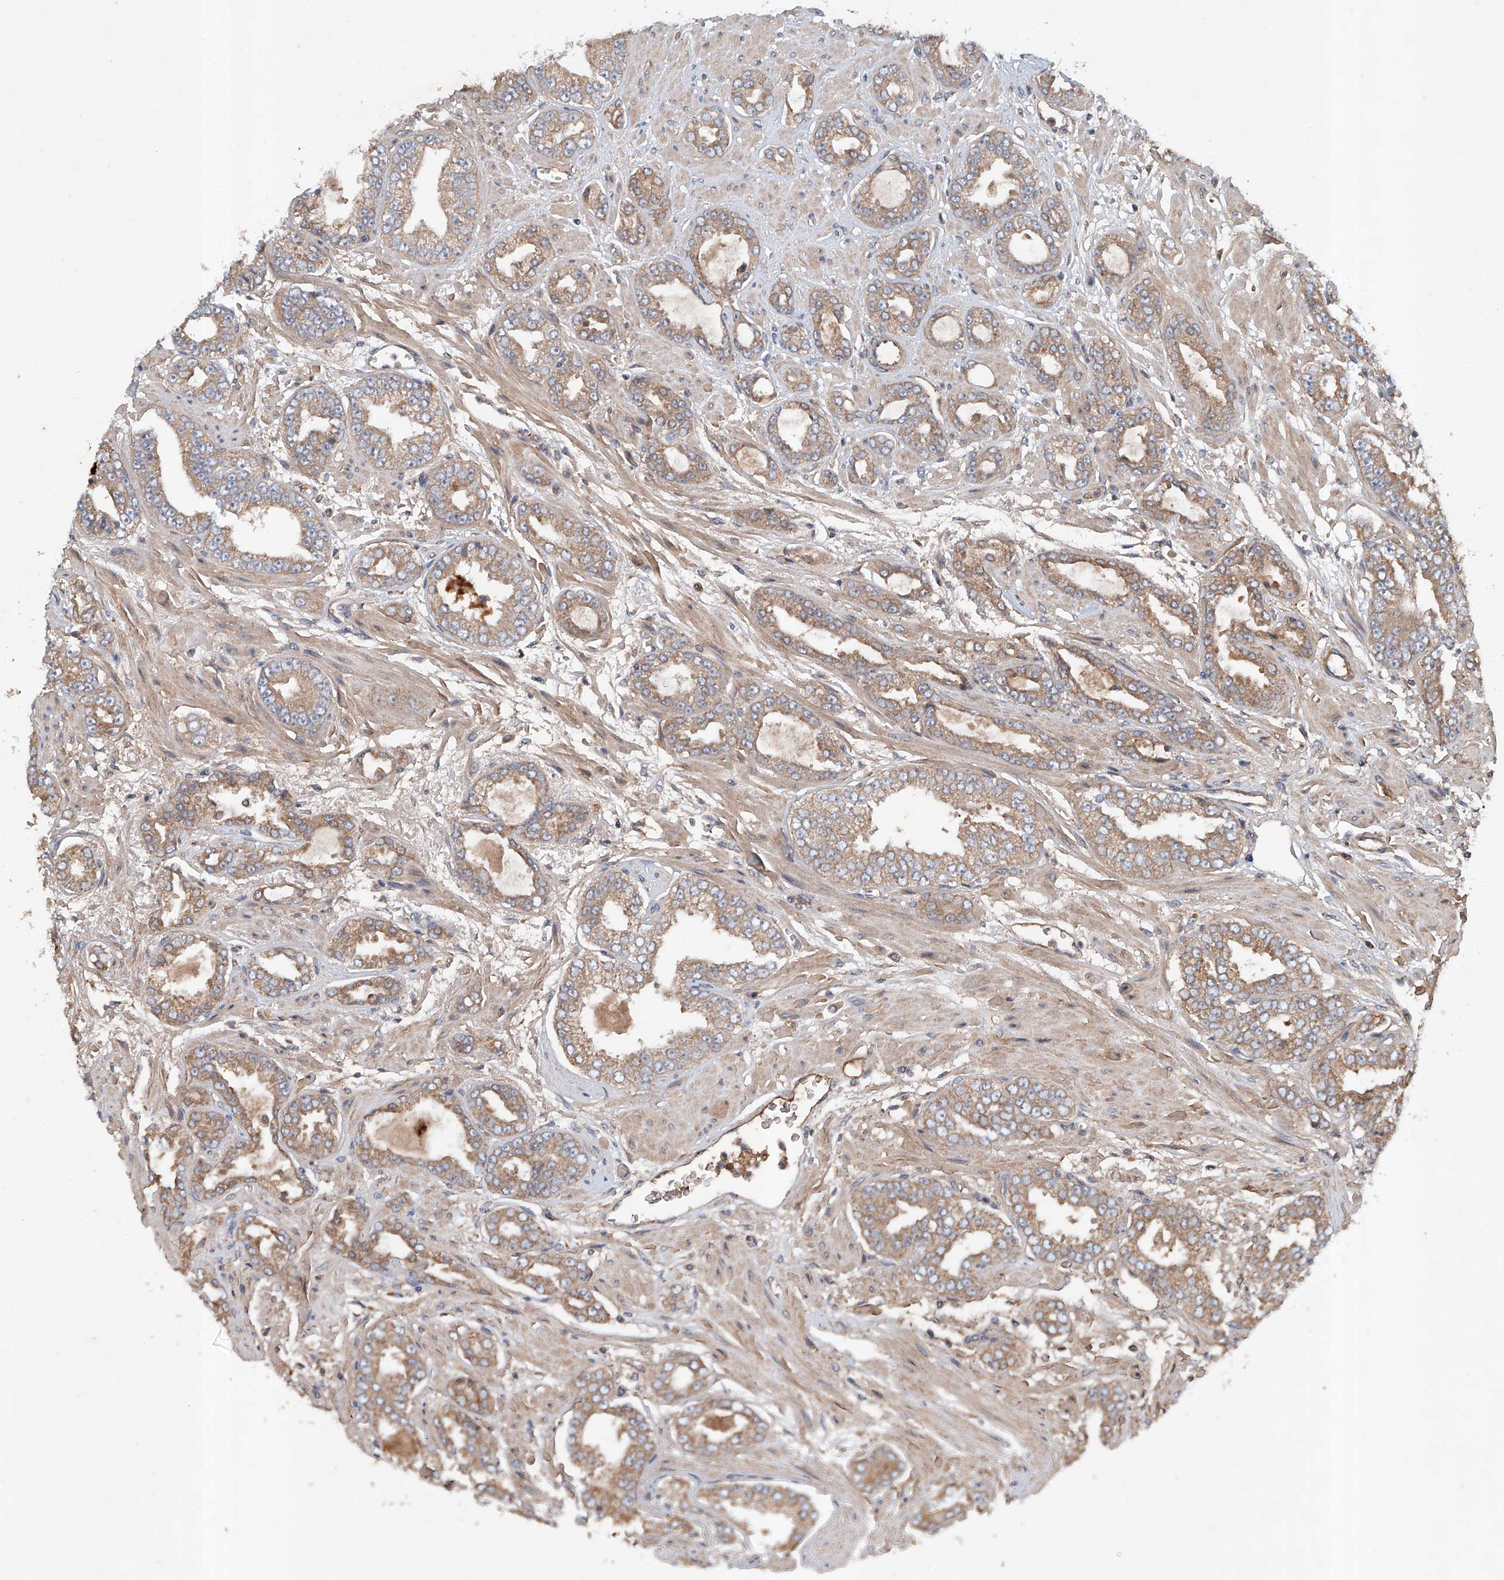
{"staining": {"intensity": "moderate", "quantity": "25%-75%", "location": "cytoplasmic/membranous"}, "tissue": "prostate cancer", "cell_type": "Tumor cells", "image_type": "cancer", "snomed": [{"axis": "morphology", "description": "Adenocarcinoma, High grade"}, {"axis": "topography", "description": "Prostate"}], "caption": "There is medium levels of moderate cytoplasmic/membranous staining in tumor cells of prostate high-grade adenocarcinoma, as demonstrated by immunohistochemical staining (brown color).", "gene": "ADAM23", "patient": {"sex": "male", "age": 71}}